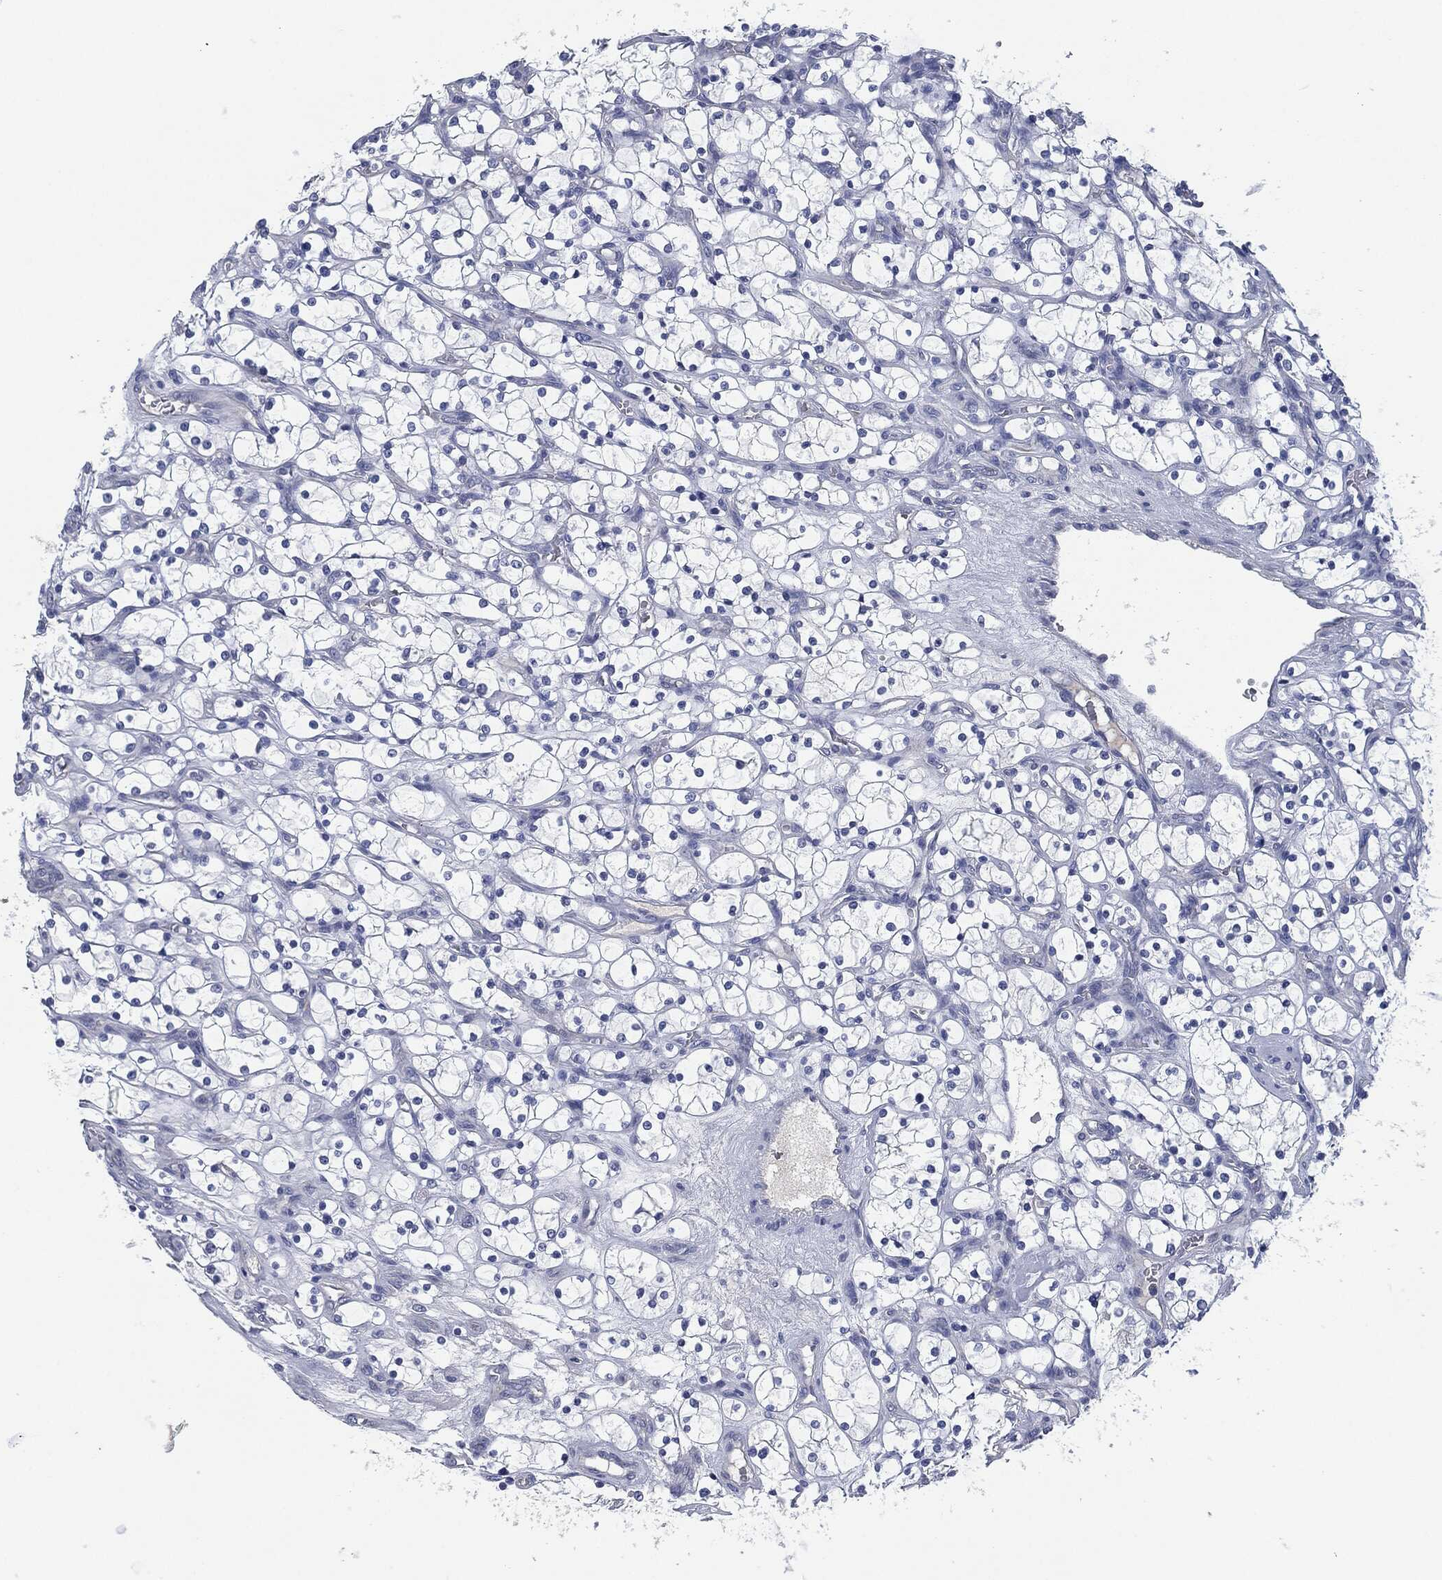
{"staining": {"intensity": "negative", "quantity": "none", "location": "none"}, "tissue": "renal cancer", "cell_type": "Tumor cells", "image_type": "cancer", "snomed": [{"axis": "morphology", "description": "Adenocarcinoma, NOS"}, {"axis": "topography", "description": "Kidney"}], "caption": "The micrograph reveals no significant staining in tumor cells of adenocarcinoma (renal).", "gene": "CD27", "patient": {"sex": "female", "age": 69}}